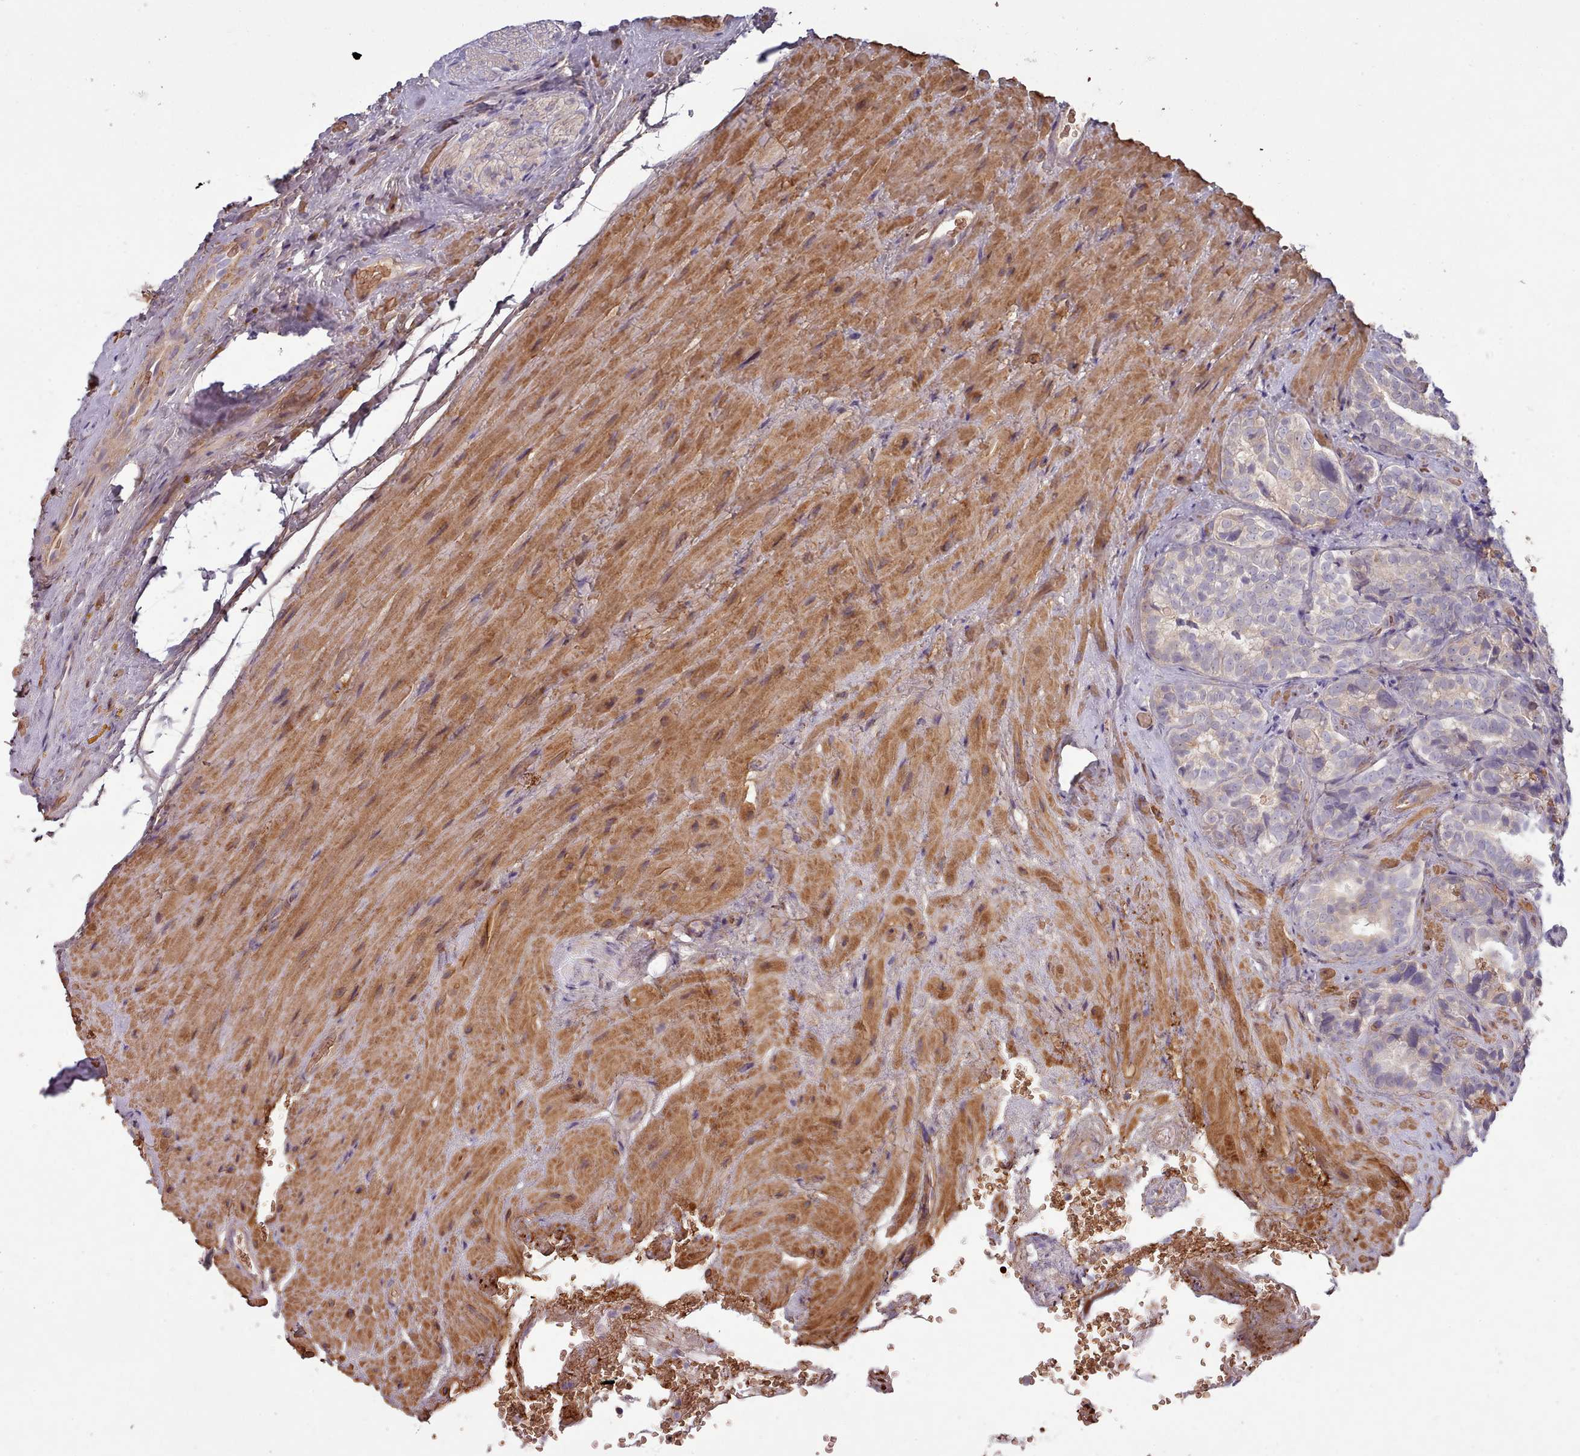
{"staining": {"intensity": "negative", "quantity": "none", "location": "none"}, "tissue": "seminal vesicle", "cell_type": "Glandular cells", "image_type": "normal", "snomed": [{"axis": "morphology", "description": "Normal tissue, NOS"}, {"axis": "topography", "description": "Seminal veicle"}, {"axis": "topography", "description": "Peripheral nerve tissue"}], "caption": "A high-resolution photomicrograph shows immunohistochemistry staining of unremarkable seminal vesicle, which shows no significant positivity in glandular cells.", "gene": "CLNS1A", "patient": {"sex": "male", "age": 67}}